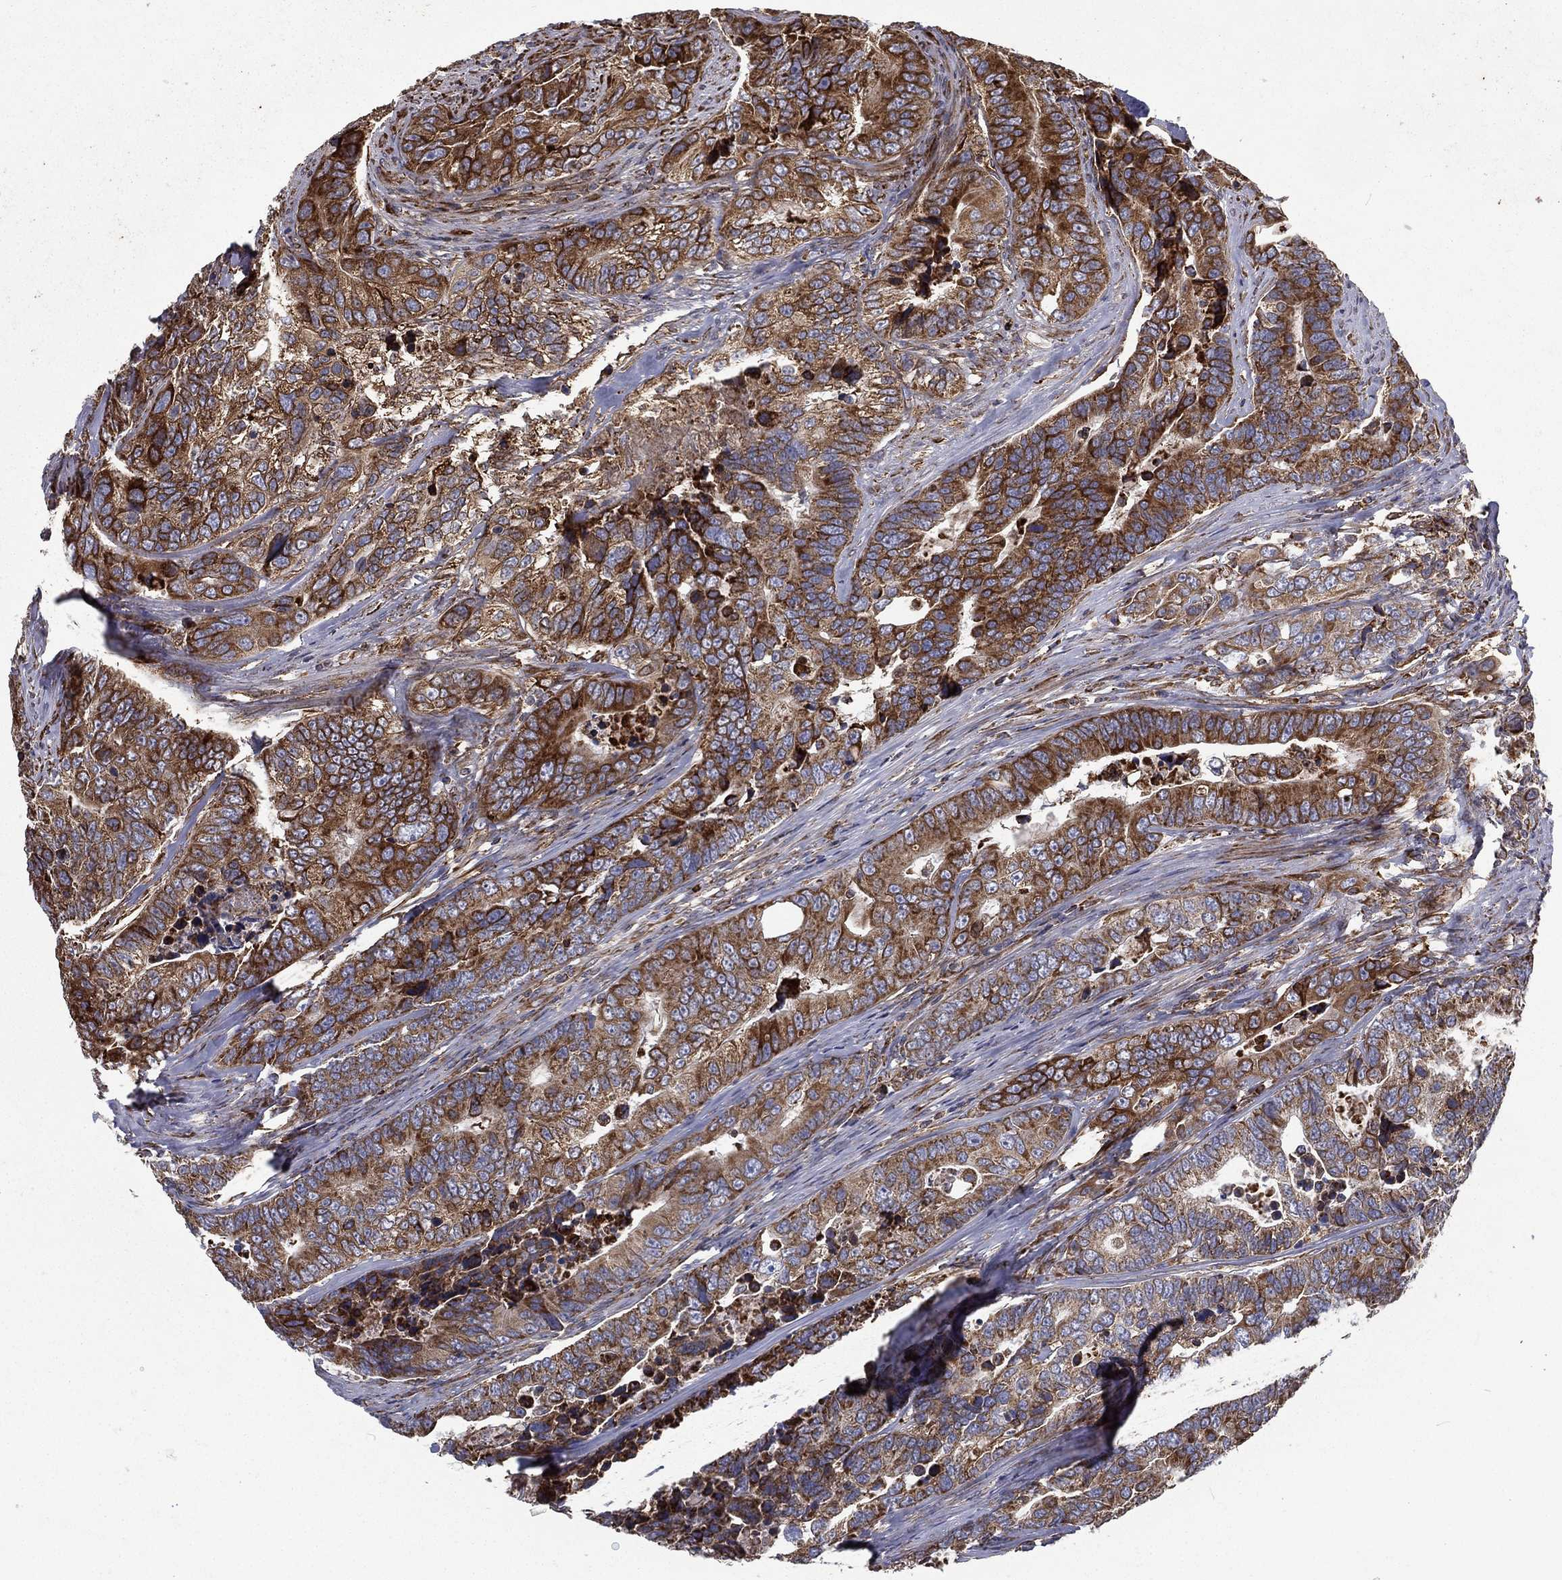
{"staining": {"intensity": "moderate", "quantity": ">75%", "location": "cytoplasmic/membranous"}, "tissue": "colorectal cancer", "cell_type": "Tumor cells", "image_type": "cancer", "snomed": [{"axis": "morphology", "description": "Adenocarcinoma, NOS"}, {"axis": "topography", "description": "Colon"}], "caption": "Adenocarcinoma (colorectal) stained with a protein marker displays moderate staining in tumor cells.", "gene": "MT-CYB", "patient": {"sex": "female", "age": 72}}